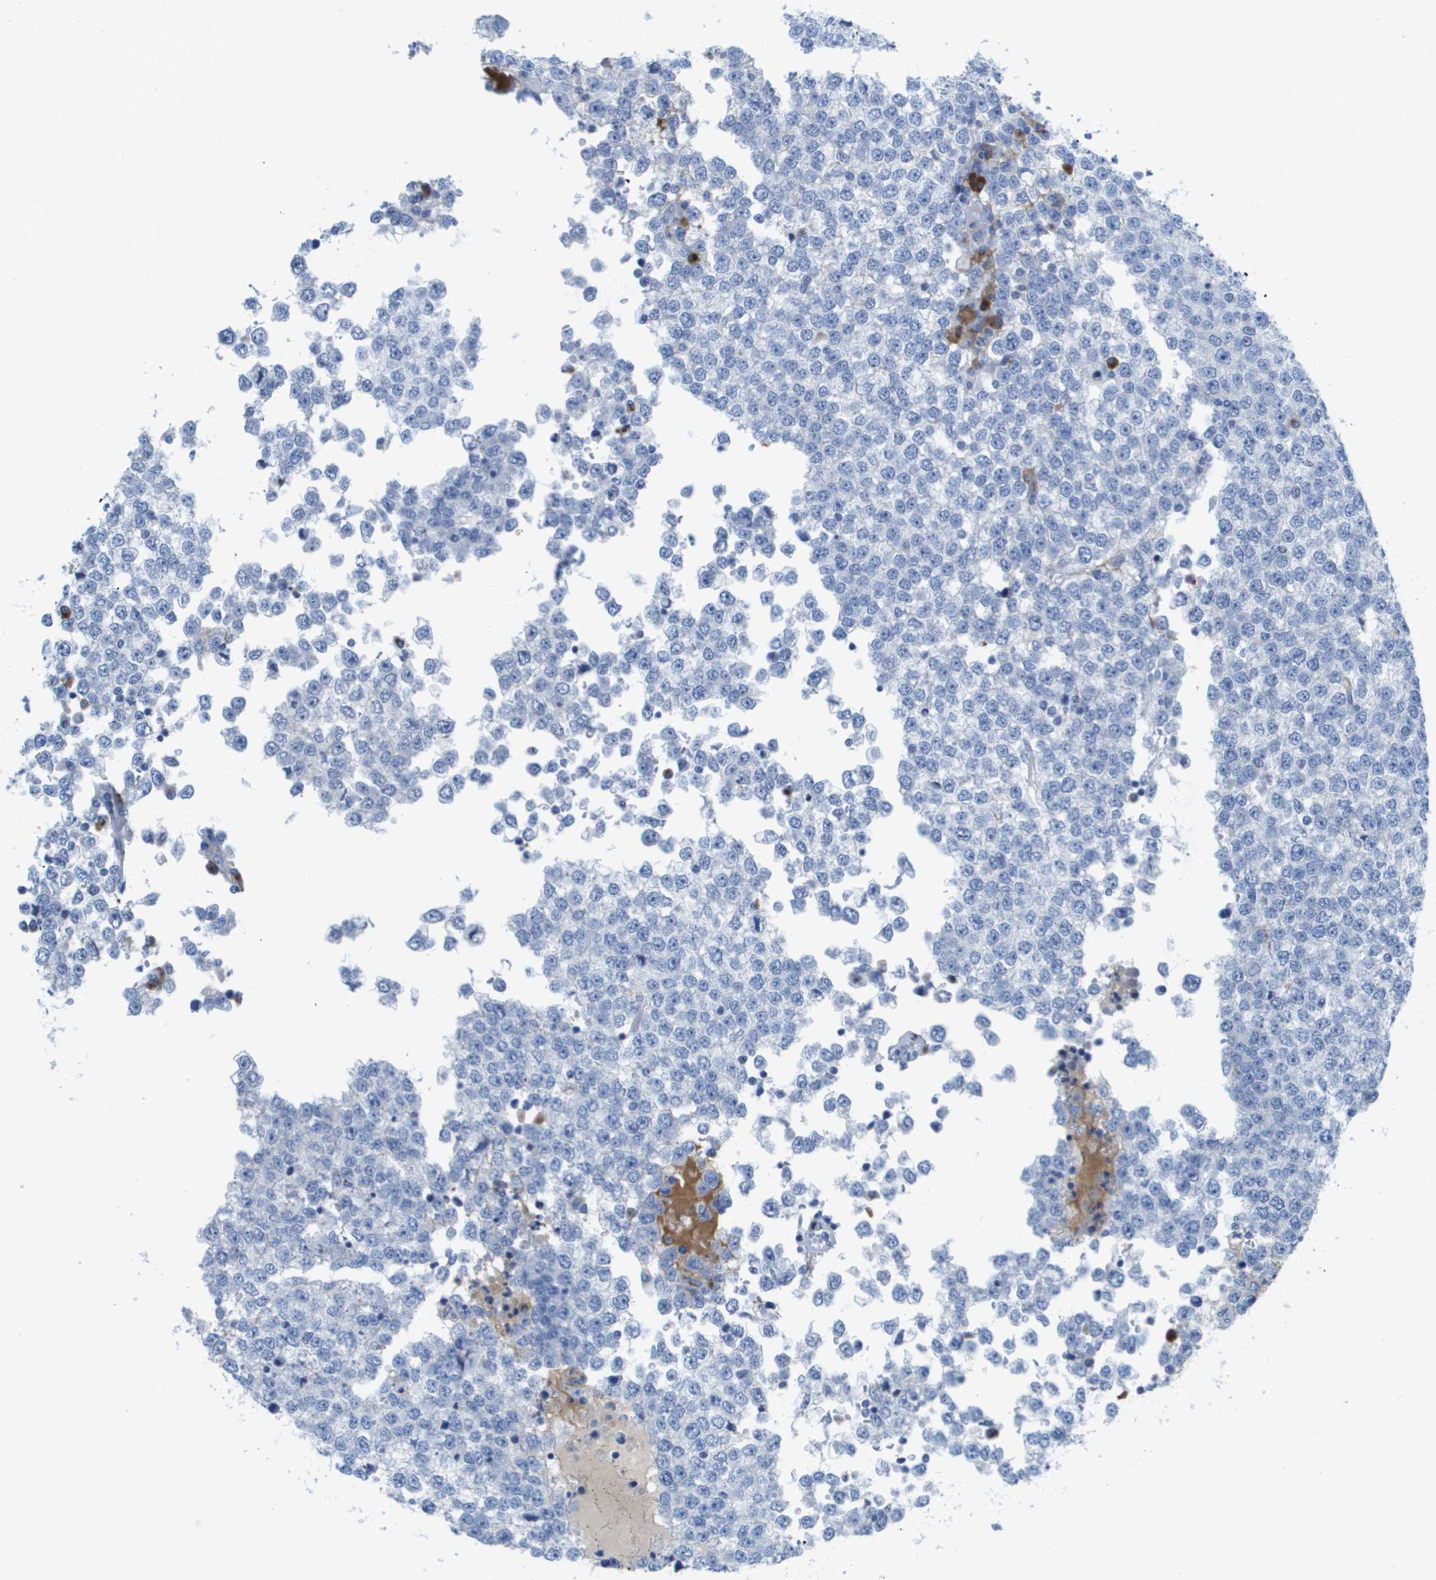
{"staining": {"intensity": "negative", "quantity": "none", "location": "none"}, "tissue": "testis cancer", "cell_type": "Tumor cells", "image_type": "cancer", "snomed": [{"axis": "morphology", "description": "Seminoma, NOS"}, {"axis": "topography", "description": "Testis"}], "caption": "DAB (3,3'-diaminobenzidine) immunohistochemical staining of testis seminoma exhibits no significant staining in tumor cells.", "gene": "GPR18", "patient": {"sex": "male", "age": 65}}